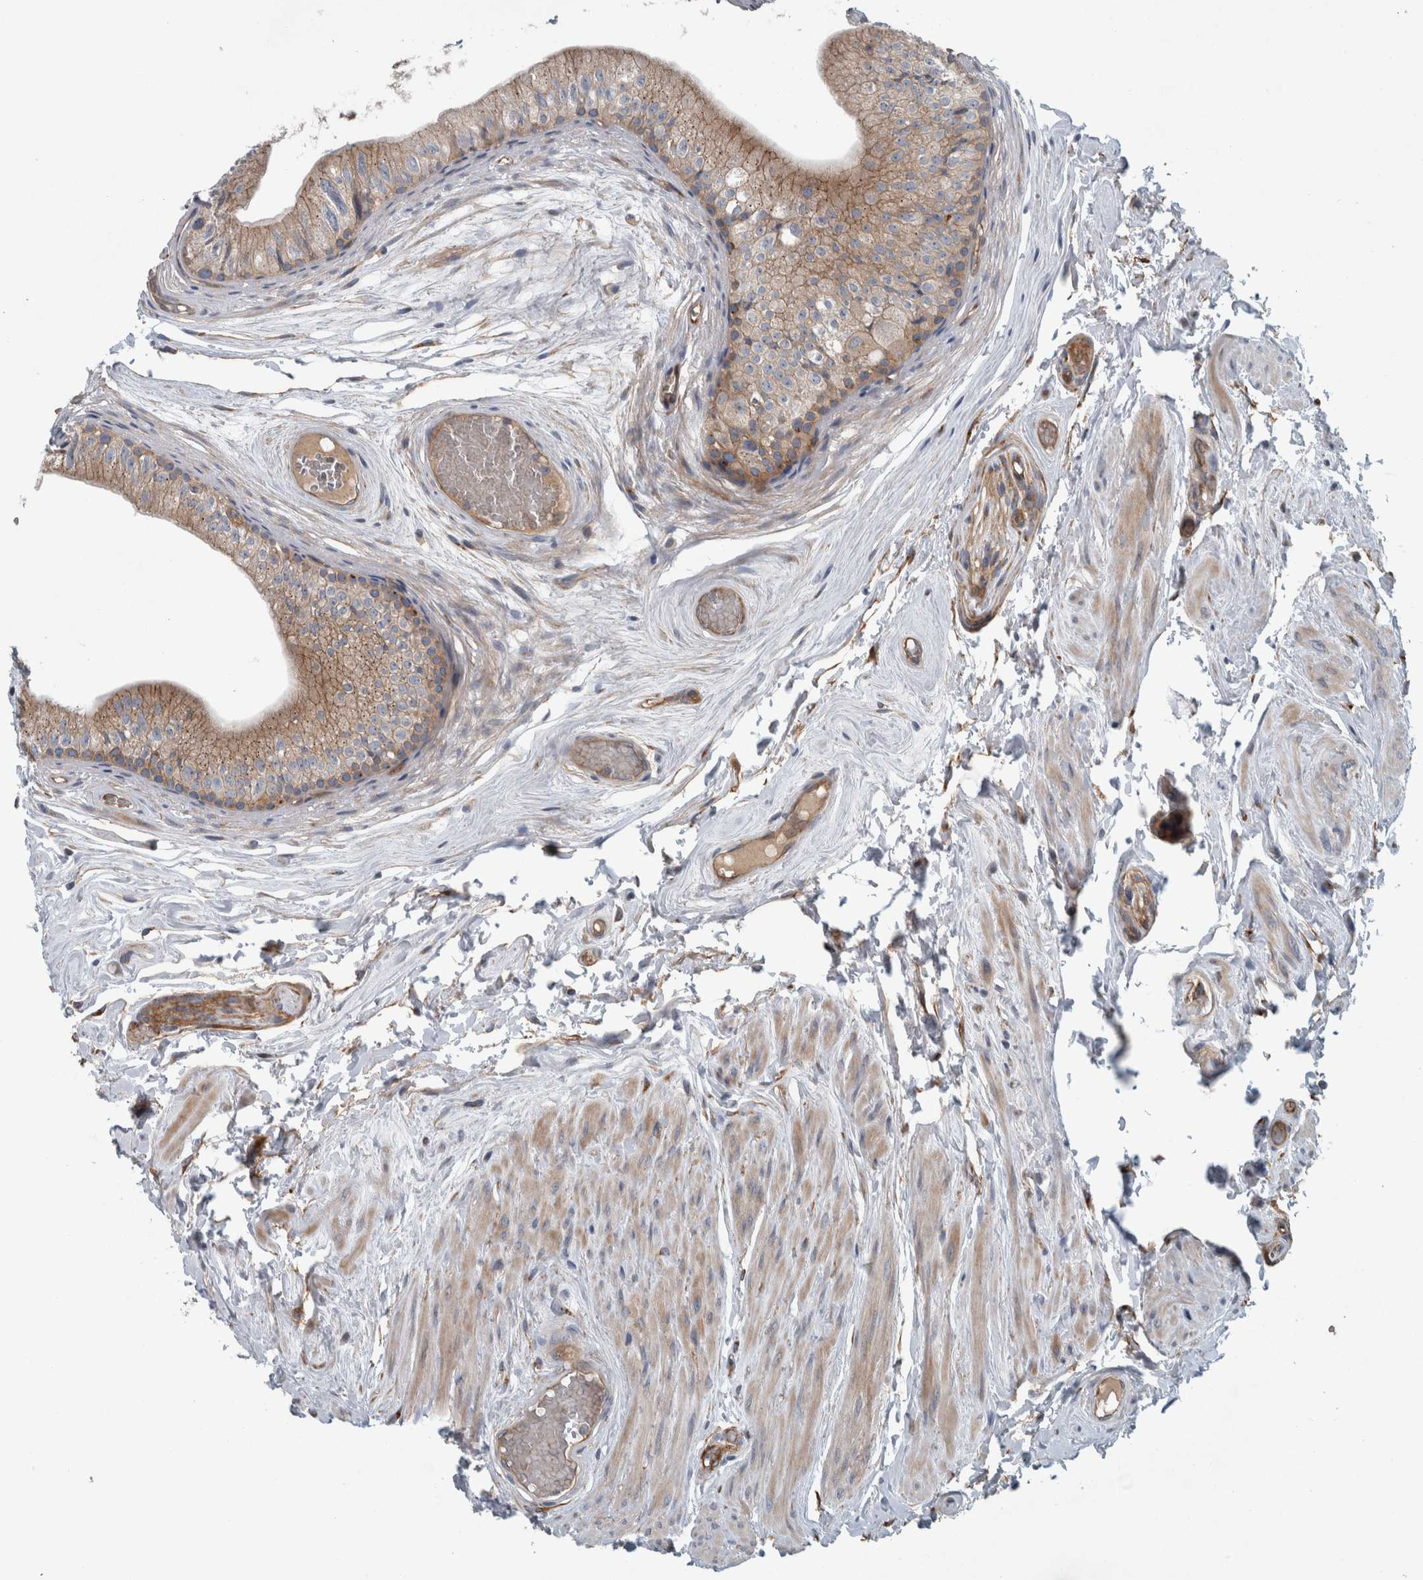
{"staining": {"intensity": "moderate", "quantity": ">75%", "location": "cytoplasmic/membranous"}, "tissue": "epididymis", "cell_type": "Glandular cells", "image_type": "normal", "snomed": [{"axis": "morphology", "description": "Normal tissue, NOS"}, {"axis": "topography", "description": "Epididymis"}], "caption": "IHC of unremarkable human epididymis displays medium levels of moderate cytoplasmic/membranous positivity in about >75% of glandular cells. The staining is performed using DAB (3,3'-diaminobenzidine) brown chromogen to label protein expression. The nuclei are counter-stained blue using hematoxylin.", "gene": "GLT8D2", "patient": {"sex": "male", "age": 79}}